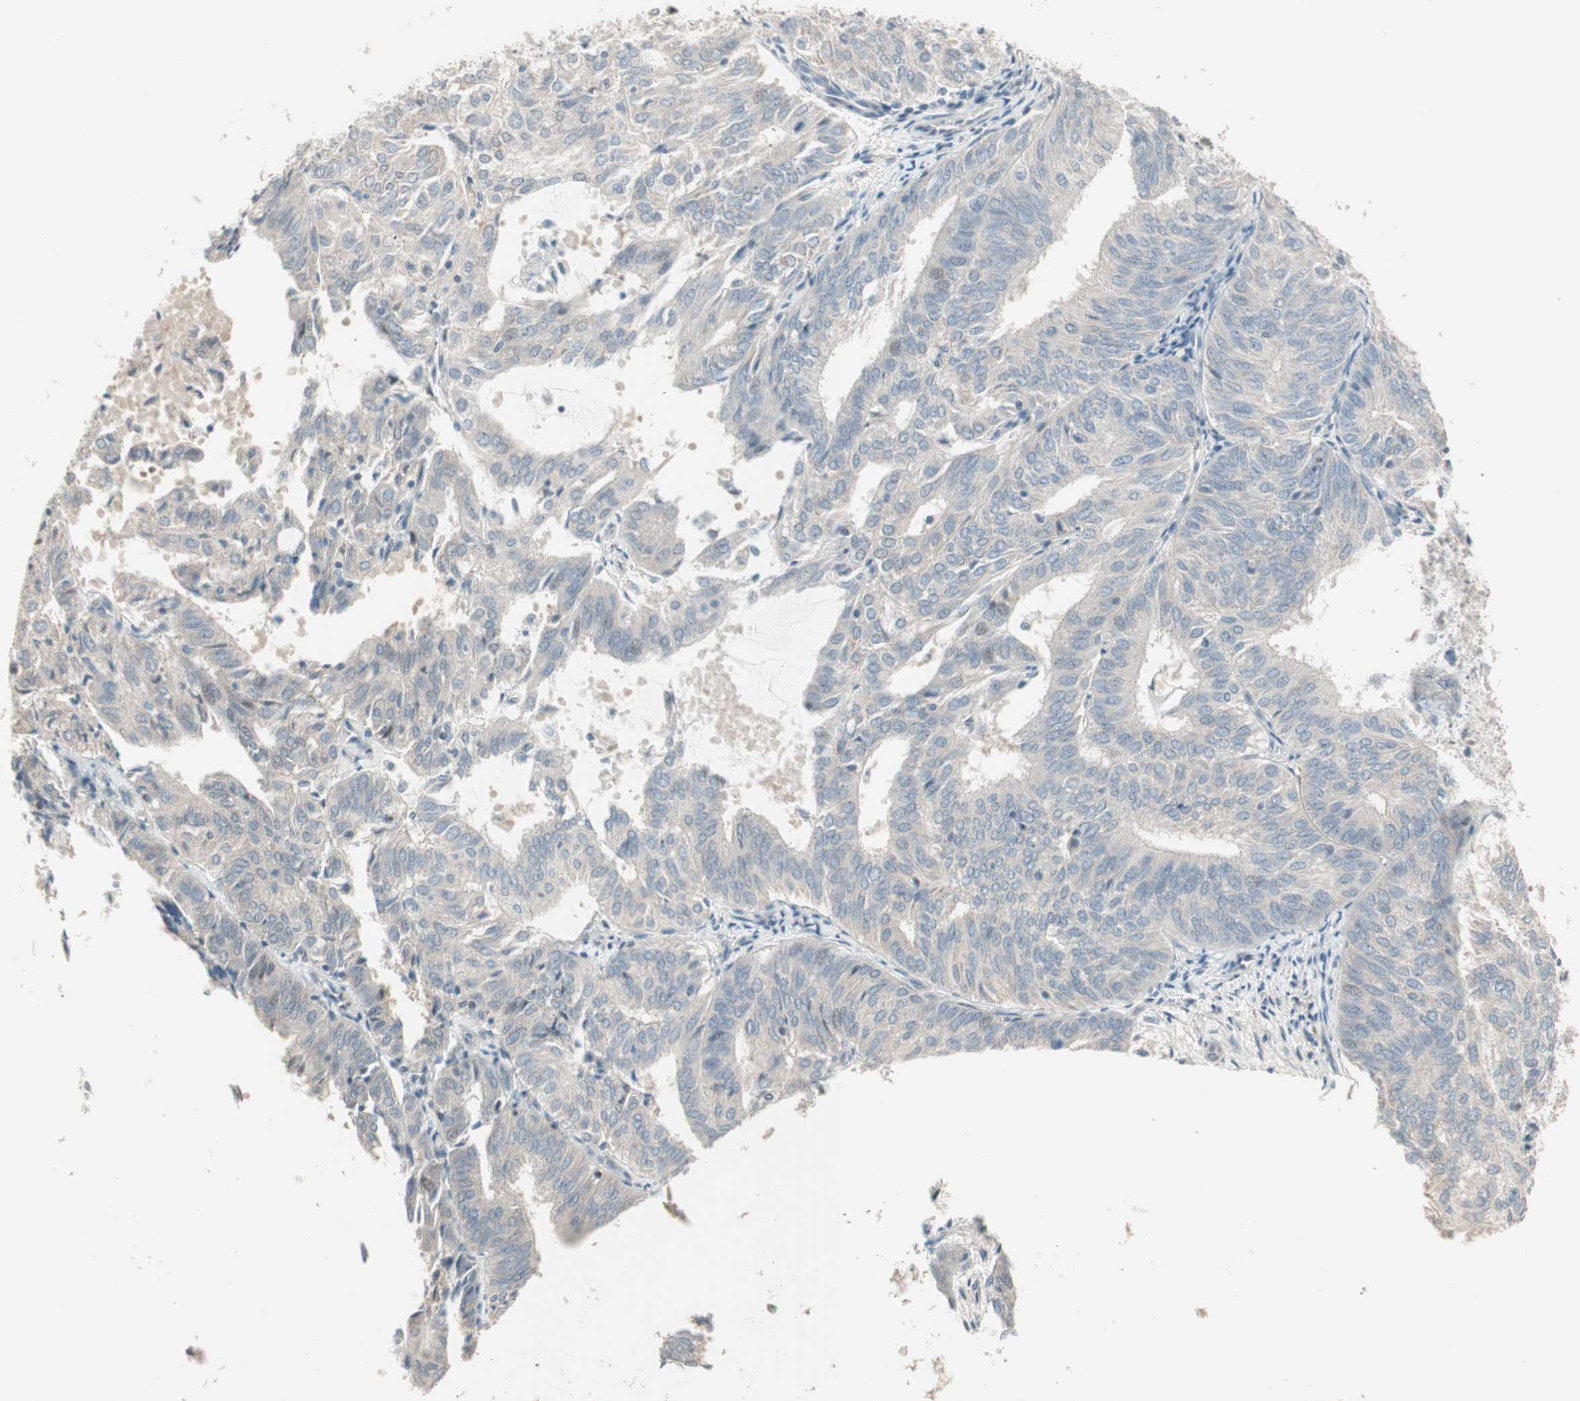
{"staining": {"intensity": "weak", "quantity": "<25%", "location": "cytoplasmic/membranous,nuclear"}, "tissue": "endometrial cancer", "cell_type": "Tumor cells", "image_type": "cancer", "snomed": [{"axis": "morphology", "description": "Adenocarcinoma, NOS"}, {"axis": "topography", "description": "Uterus"}], "caption": "Immunohistochemistry micrograph of human endometrial cancer (adenocarcinoma) stained for a protein (brown), which demonstrates no positivity in tumor cells.", "gene": "PDZK1", "patient": {"sex": "female", "age": 60}}